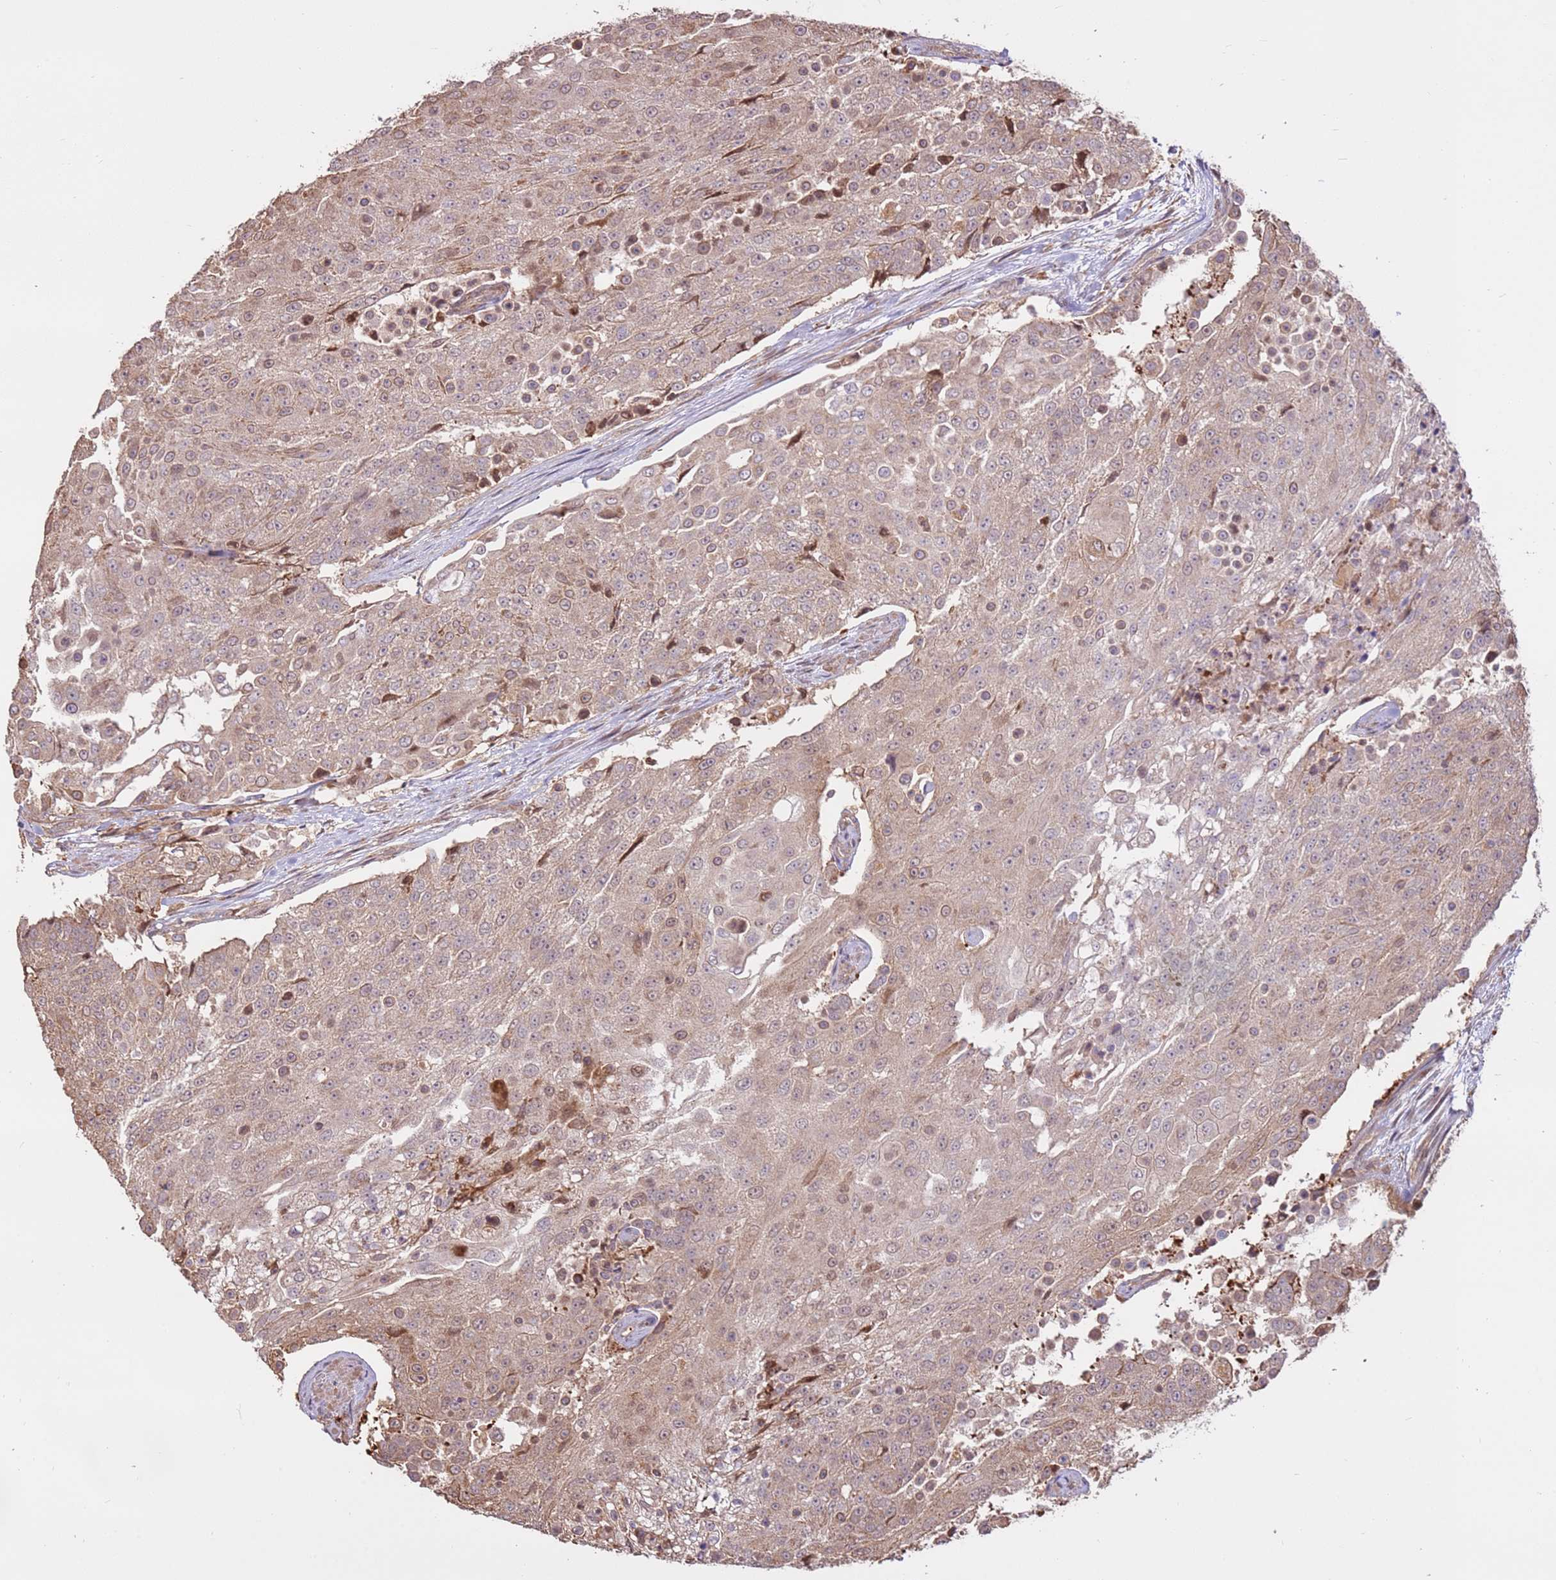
{"staining": {"intensity": "weak", "quantity": "25%-75%", "location": "cytoplasmic/membranous,nuclear"}, "tissue": "urothelial cancer", "cell_type": "Tumor cells", "image_type": "cancer", "snomed": [{"axis": "morphology", "description": "Urothelial carcinoma, High grade"}, {"axis": "topography", "description": "Urinary bladder"}], "caption": "About 25%-75% of tumor cells in urothelial cancer reveal weak cytoplasmic/membranous and nuclear protein positivity as visualized by brown immunohistochemical staining.", "gene": "CCDC112", "patient": {"sex": "female", "age": 63}}